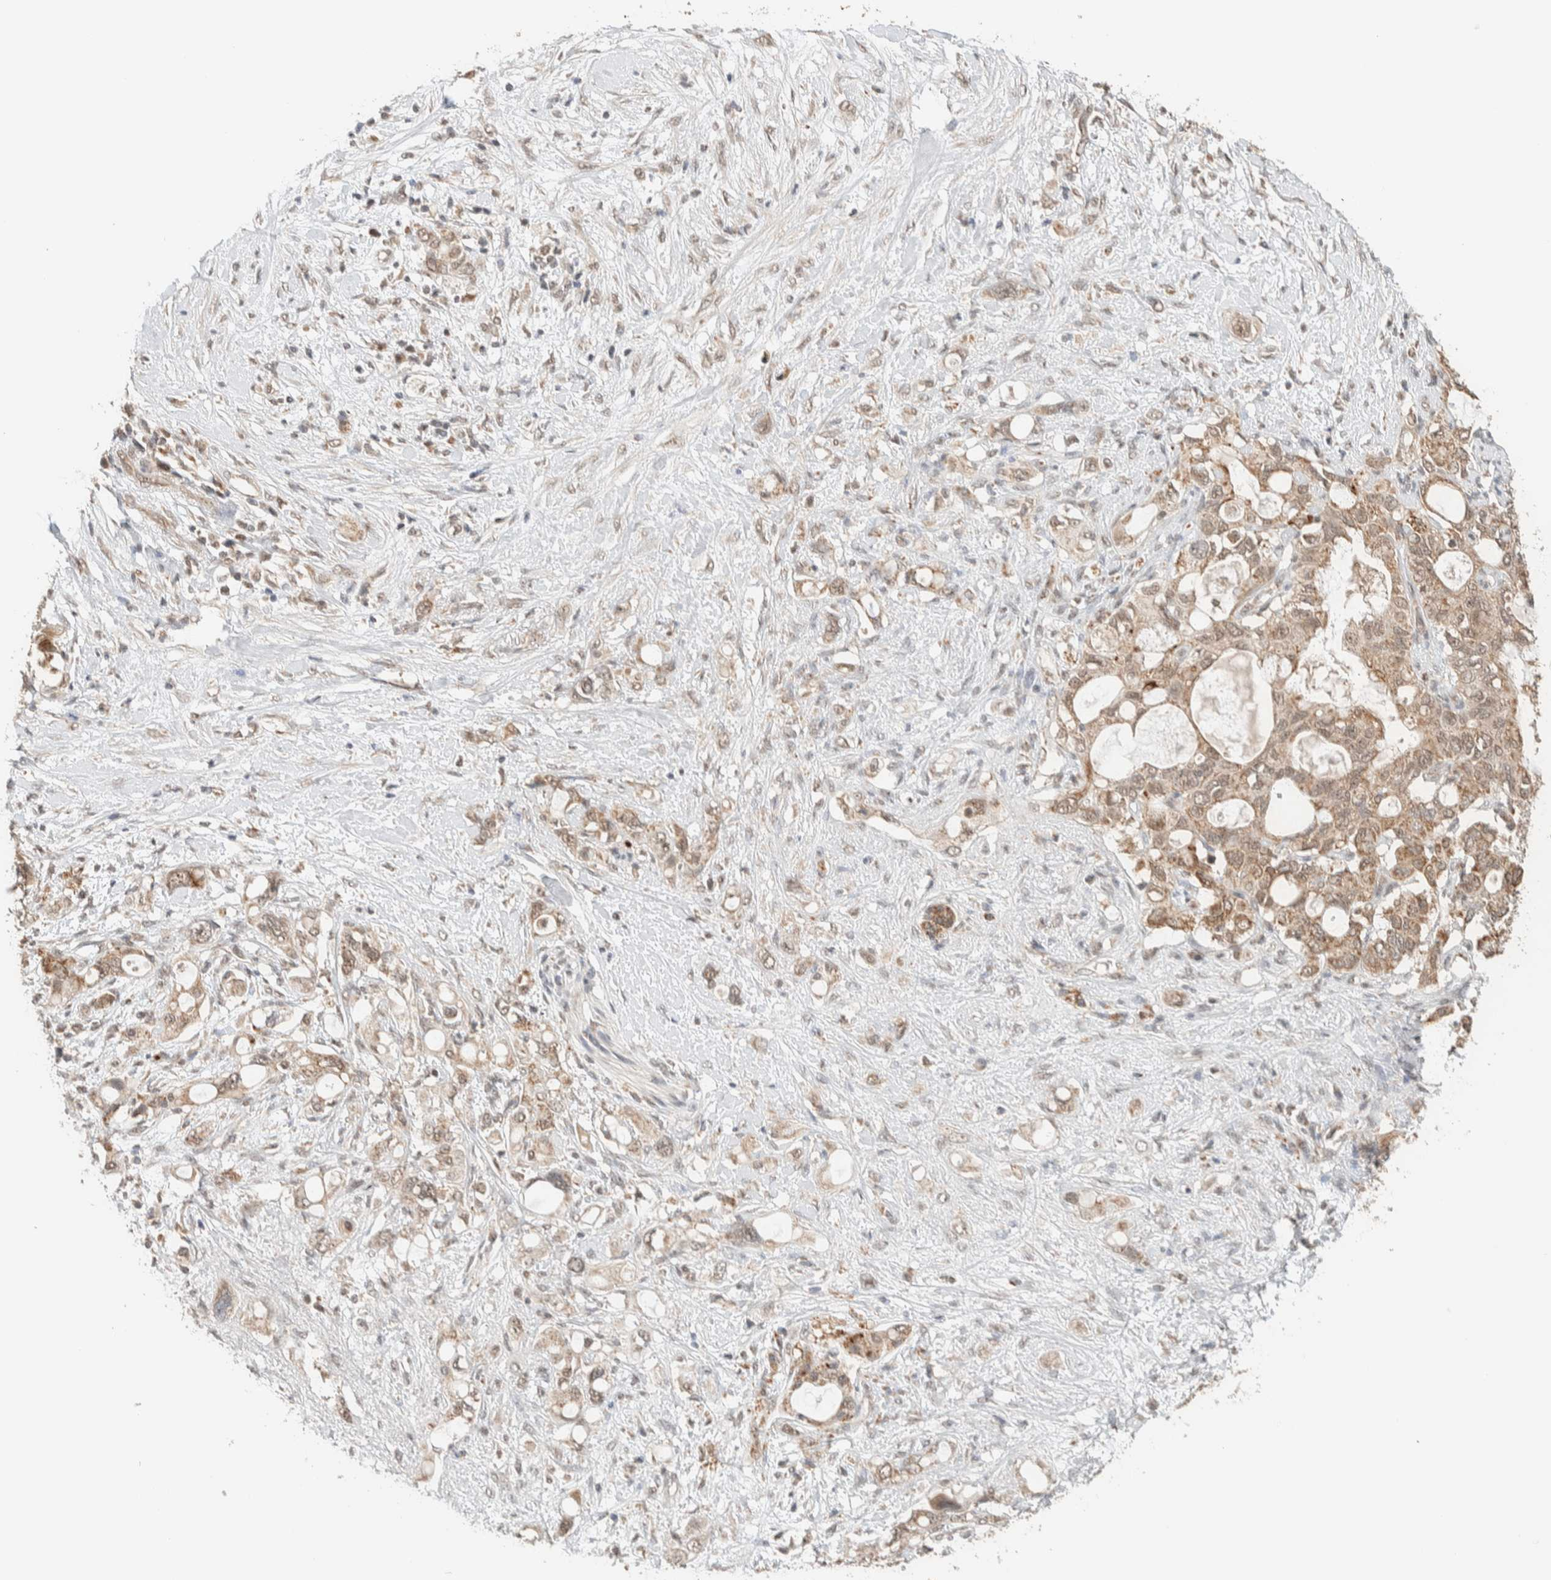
{"staining": {"intensity": "moderate", "quantity": ">75%", "location": "cytoplasmic/membranous"}, "tissue": "pancreatic cancer", "cell_type": "Tumor cells", "image_type": "cancer", "snomed": [{"axis": "morphology", "description": "Adenocarcinoma, NOS"}, {"axis": "topography", "description": "Pancreas"}], "caption": "Brown immunohistochemical staining in pancreatic cancer demonstrates moderate cytoplasmic/membranous positivity in about >75% of tumor cells.", "gene": "MRPL41", "patient": {"sex": "female", "age": 56}}